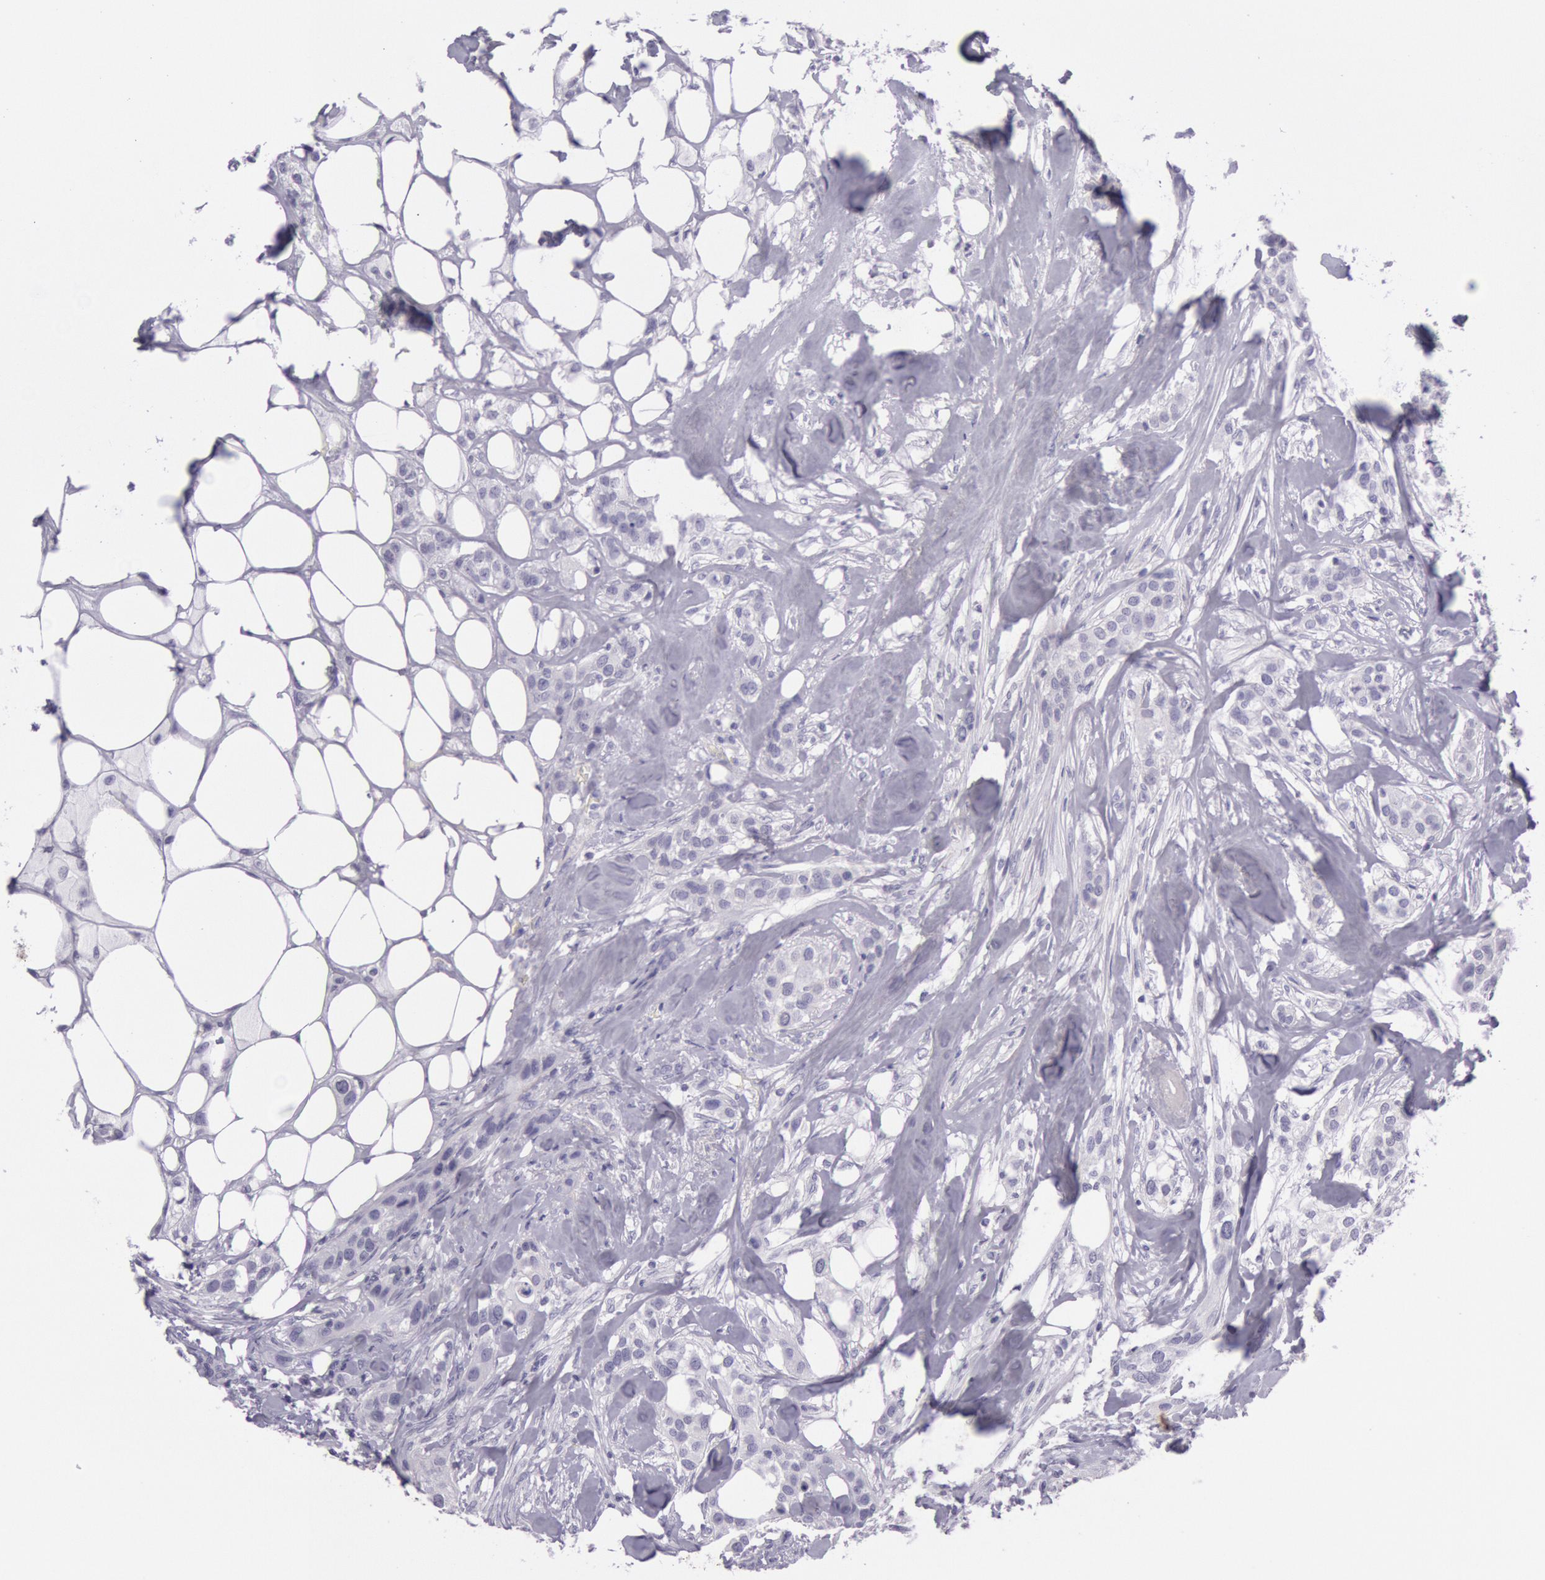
{"staining": {"intensity": "negative", "quantity": "none", "location": "none"}, "tissue": "breast cancer", "cell_type": "Tumor cells", "image_type": "cancer", "snomed": [{"axis": "morphology", "description": "Duct carcinoma"}, {"axis": "topography", "description": "Breast"}], "caption": "Immunohistochemistry (IHC) of human infiltrating ductal carcinoma (breast) reveals no expression in tumor cells.", "gene": "CKB", "patient": {"sex": "female", "age": 45}}